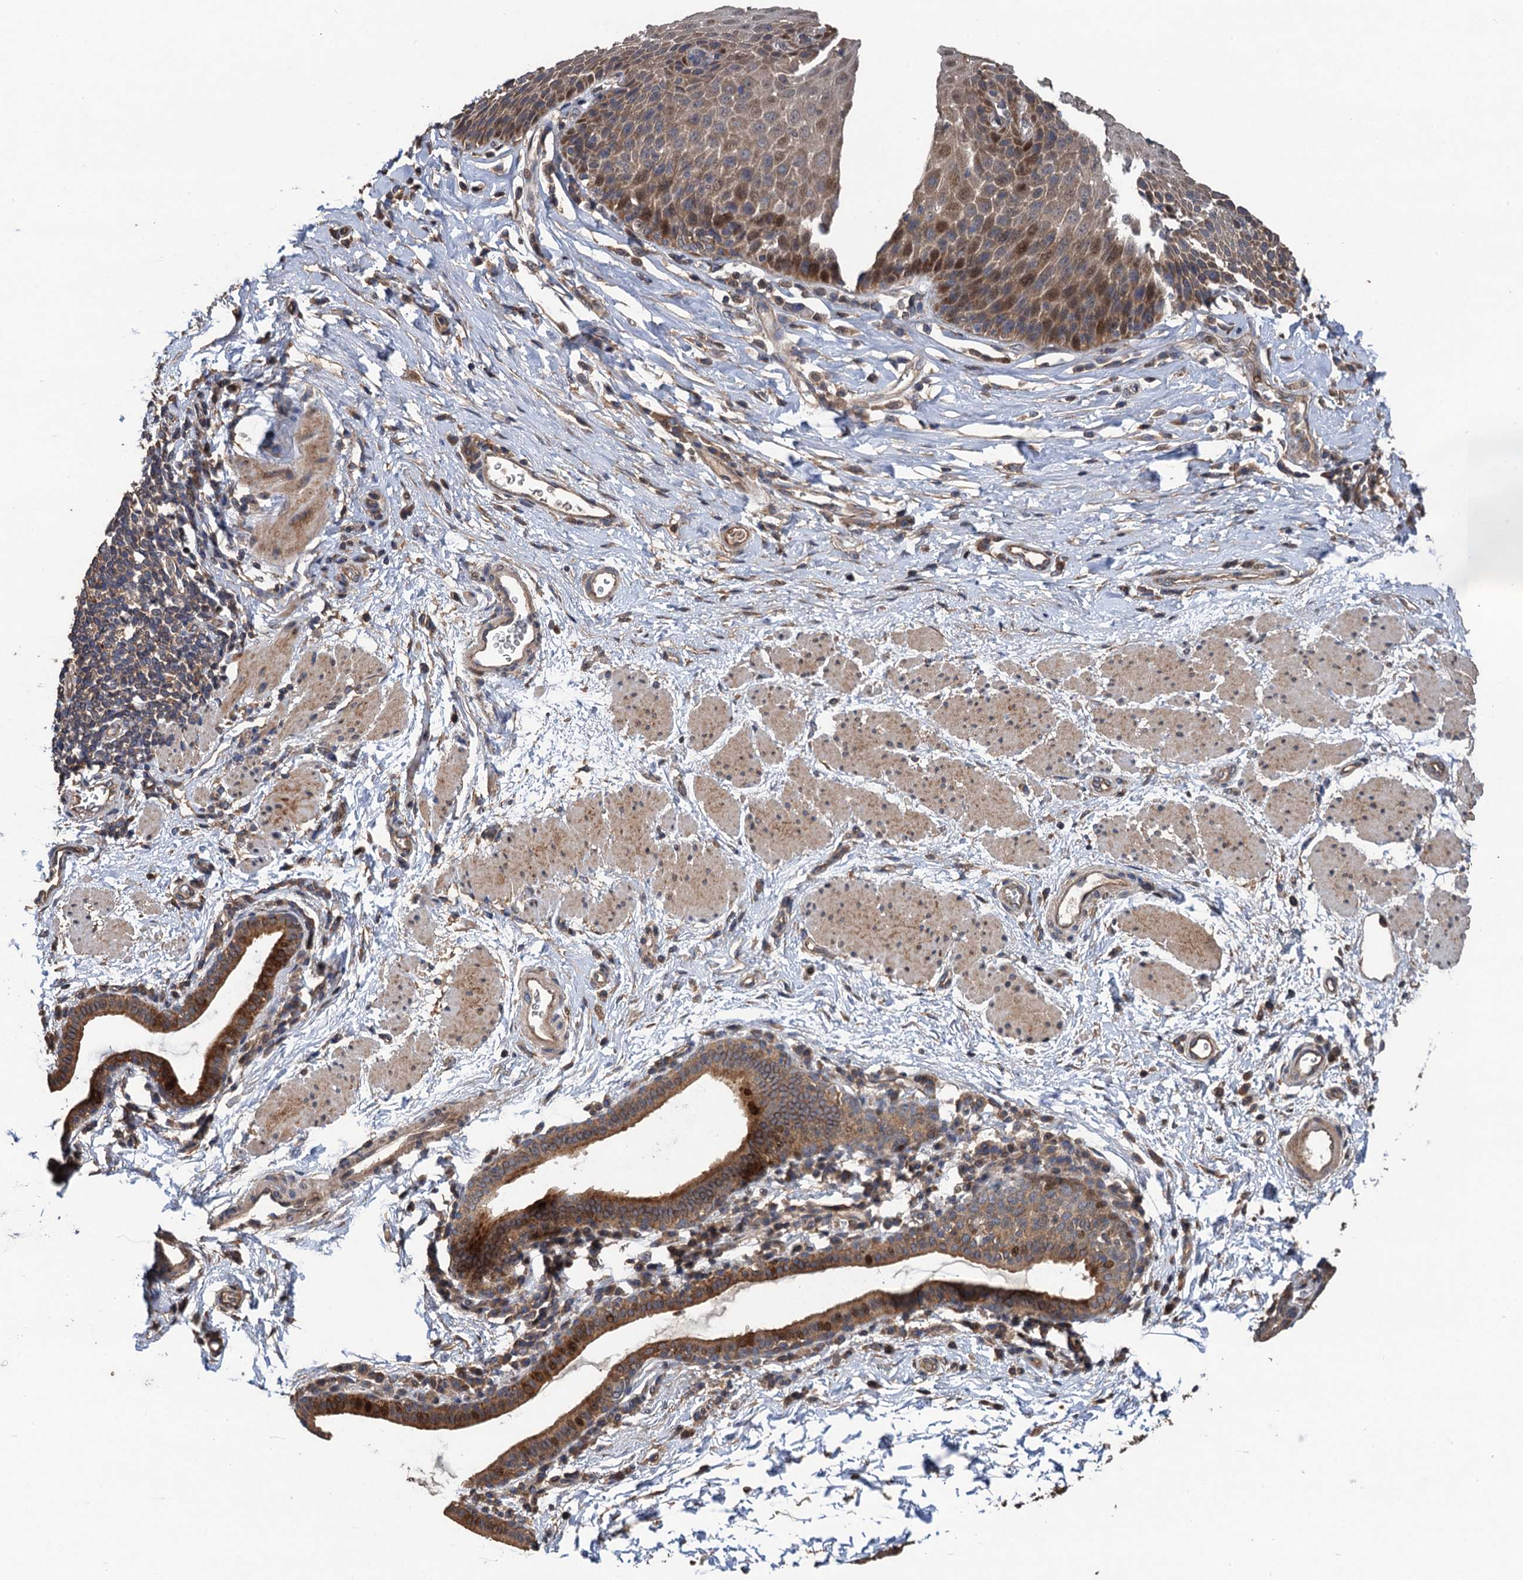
{"staining": {"intensity": "moderate", "quantity": "25%-75%", "location": "cytoplasmic/membranous,nuclear"}, "tissue": "esophagus", "cell_type": "Squamous epithelial cells", "image_type": "normal", "snomed": [{"axis": "morphology", "description": "Normal tissue, NOS"}, {"axis": "topography", "description": "Esophagus"}], "caption": "Brown immunohistochemical staining in unremarkable esophagus displays moderate cytoplasmic/membranous,nuclear positivity in about 25%-75% of squamous epithelial cells. The staining is performed using DAB brown chromogen to label protein expression. The nuclei are counter-stained blue using hematoxylin.", "gene": "TMEM39B", "patient": {"sex": "female", "age": 61}}